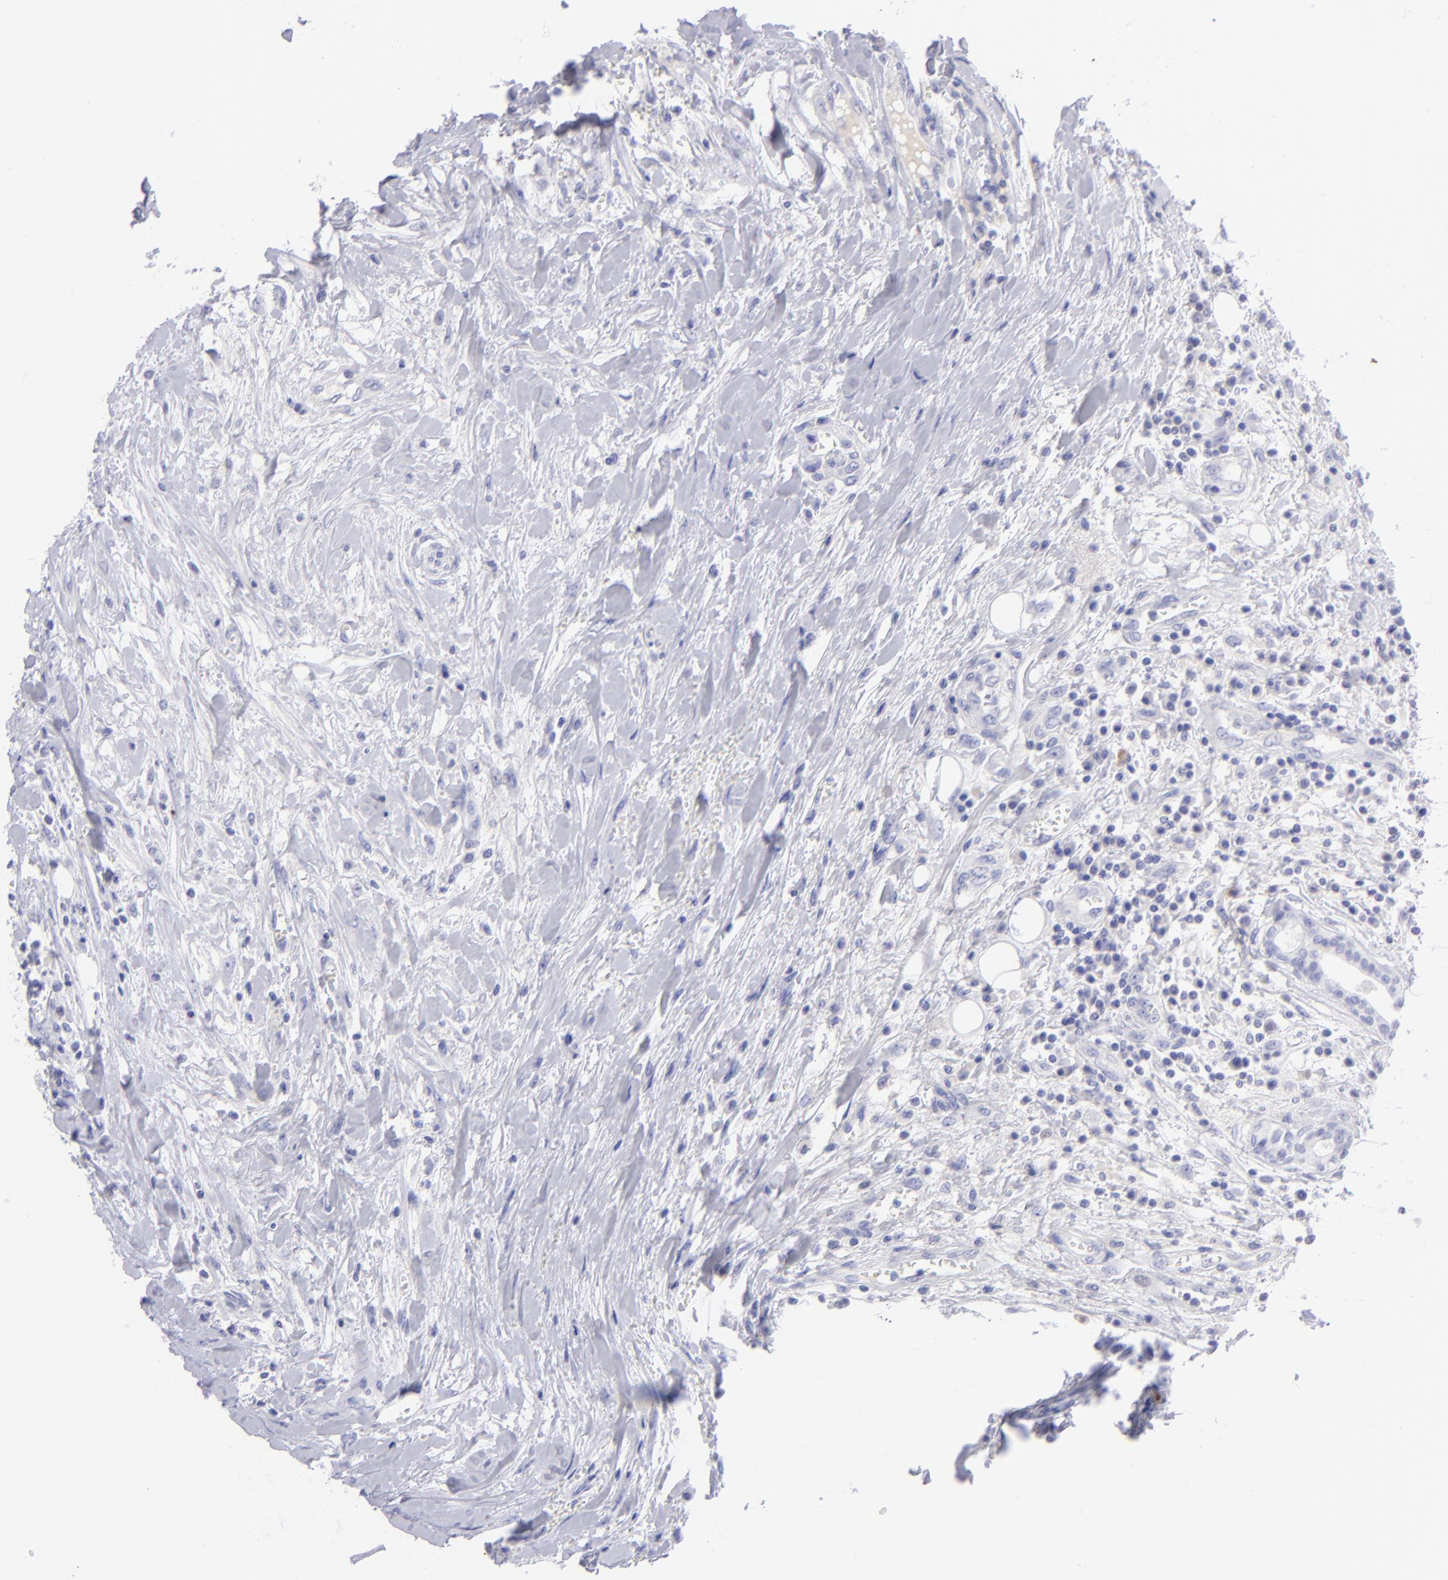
{"staining": {"intensity": "negative", "quantity": "none", "location": "none"}, "tissue": "head and neck cancer", "cell_type": "Tumor cells", "image_type": "cancer", "snomed": [{"axis": "morphology", "description": "Squamous cell carcinoma, NOS"}, {"axis": "morphology", "description": "Squamous cell carcinoma, metastatic, NOS"}, {"axis": "topography", "description": "Lymph node"}, {"axis": "topography", "description": "Salivary gland"}, {"axis": "topography", "description": "Head-Neck"}], "caption": "Tumor cells show no significant protein expression in head and neck squamous cell carcinoma. (DAB (3,3'-diaminobenzidine) immunohistochemistry (IHC) visualized using brightfield microscopy, high magnification).", "gene": "SLC1A2", "patient": {"sex": "female", "age": 74}}